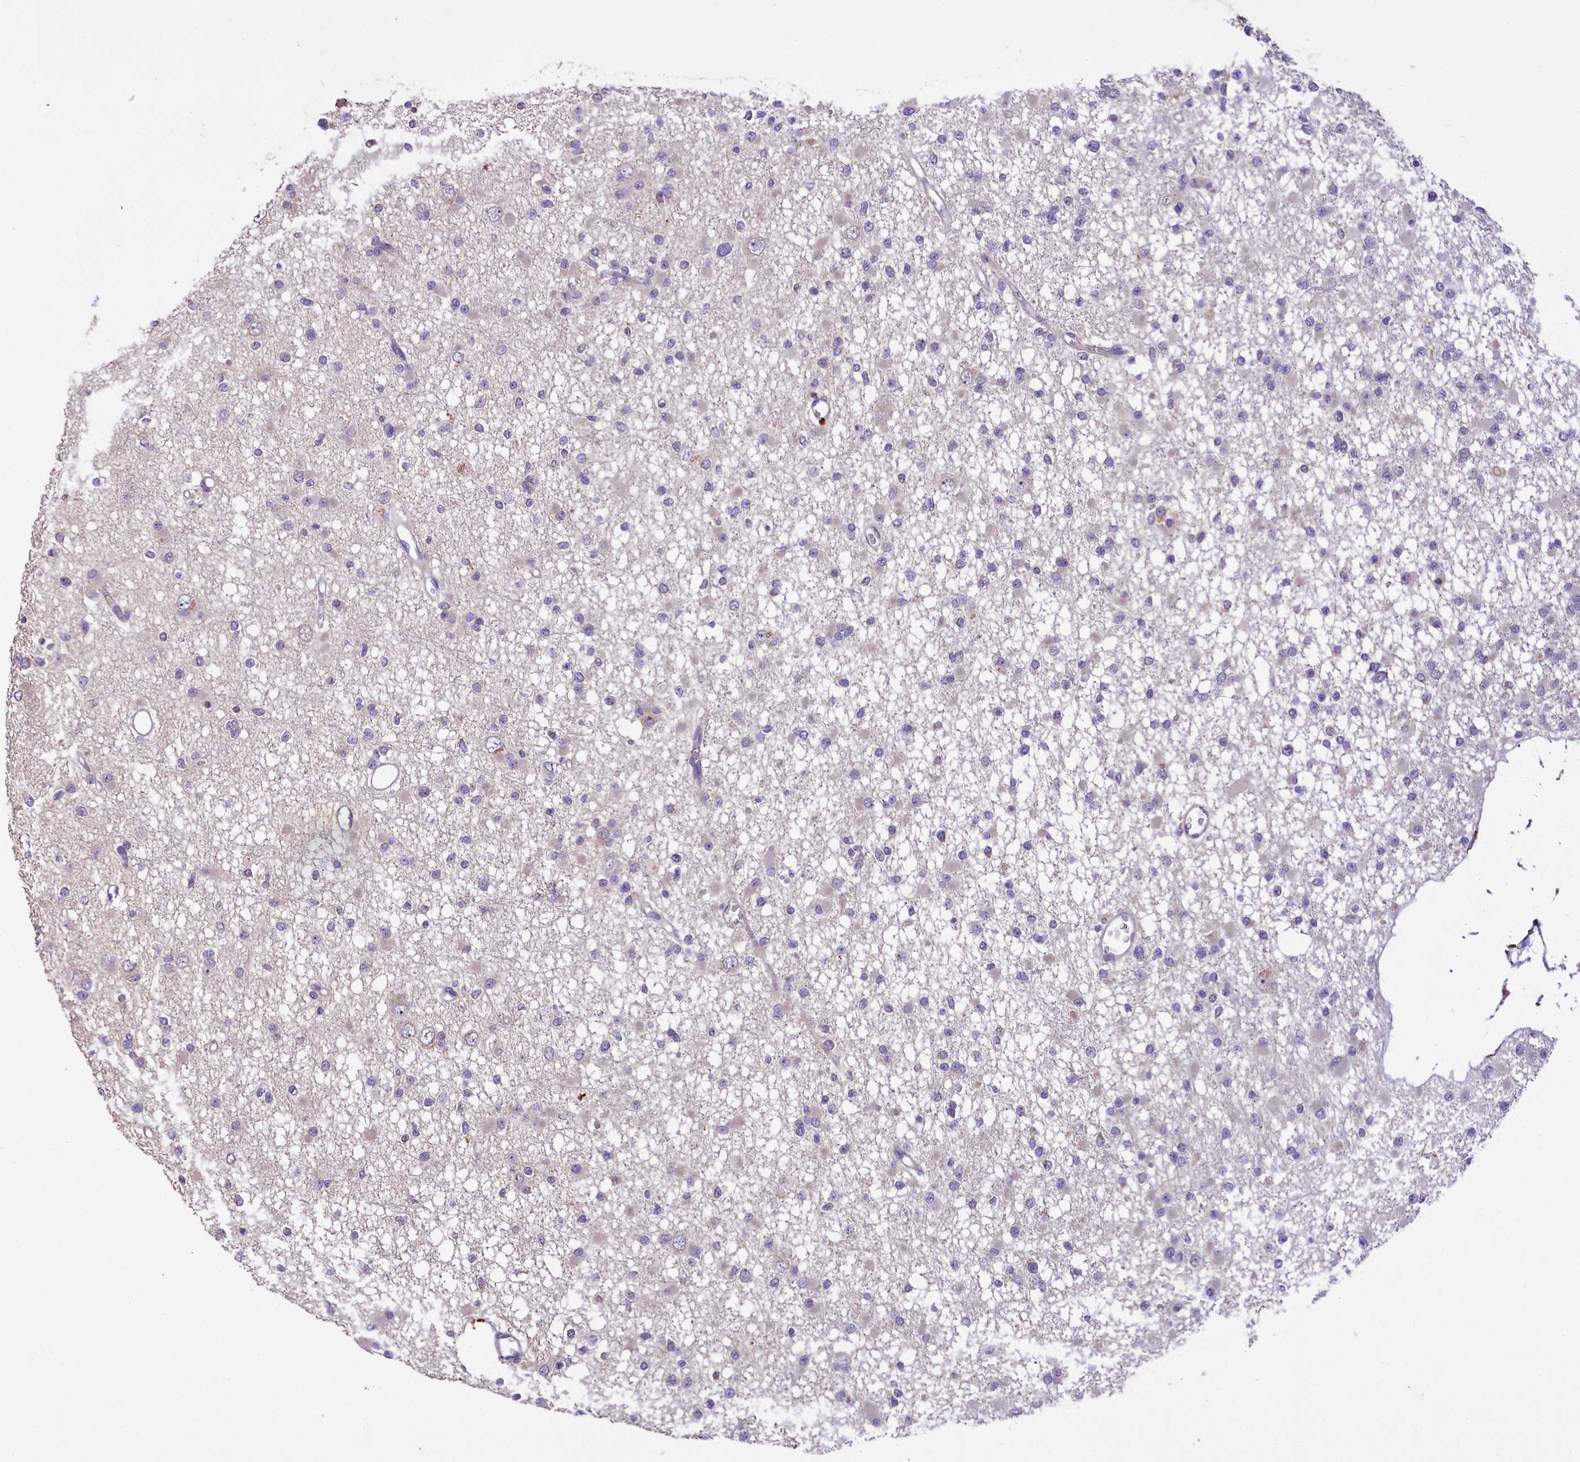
{"staining": {"intensity": "negative", "quantity": "none", "location": "none"}, "tissue": "glioma", "cell_type": "Tumor cells", "image_type": "cancer", "snomed": [{"axis": "morphology", "description": "Glioma, malignant, Low grade"}, {"axis": "topography", "description": "Brain"}], "caption": "Human glioma stained for a protein using immunohistochemistry exhibits no positivity in tumor cells.", "gene": "UBXN6", "patient": {"sex": "female", "age": 22}}